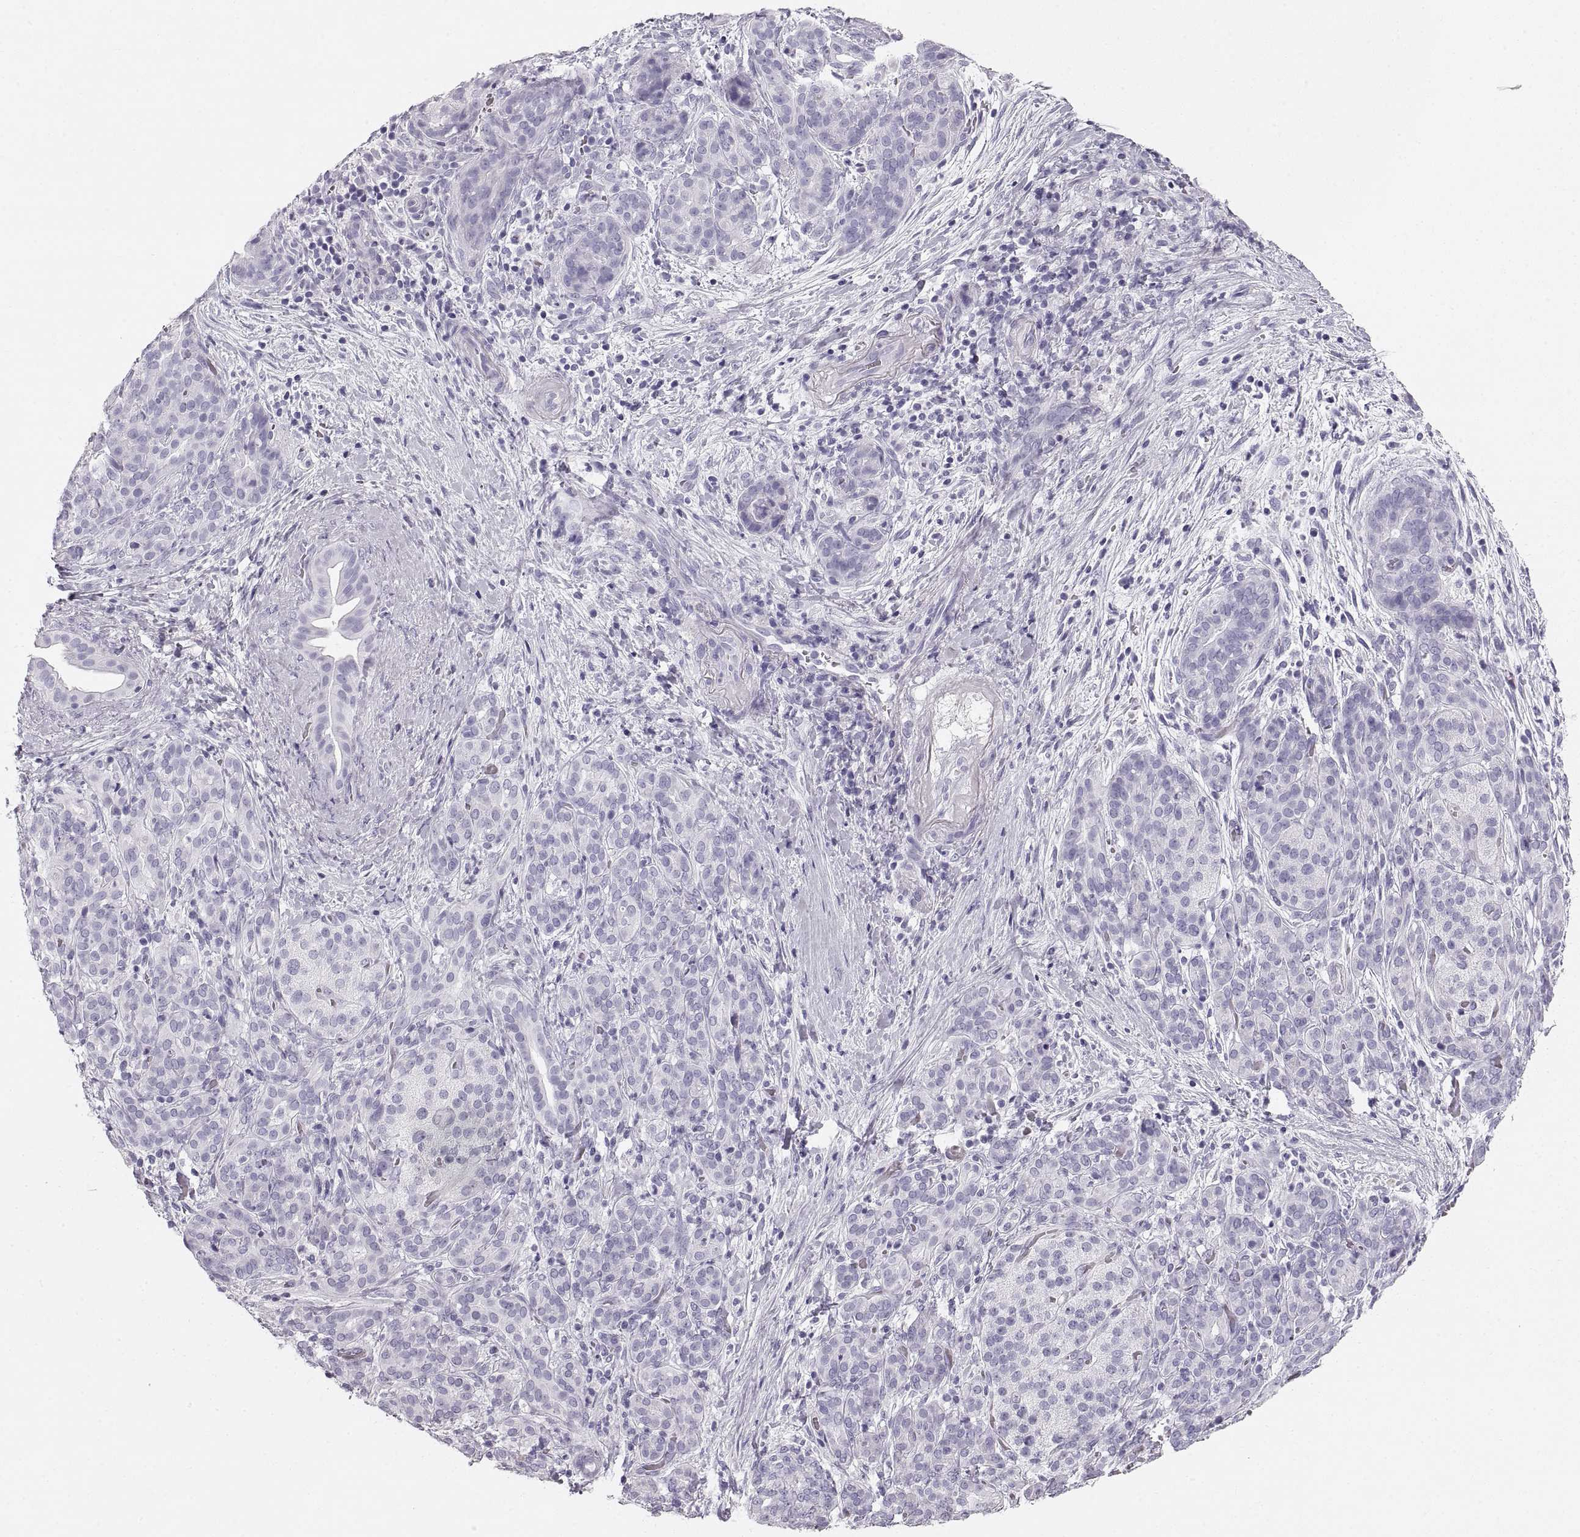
{"staining": {"intensity": "negative", "quantity": "none", "location": "none"}, "tissue": "pancreatic cancer", "cell_type": "Tumor cells", "image_type": "cancer", "snomed": [{"axis": "morphology", "description": "Adenocarcinoma, NOS"}, {"axis": "topography", "description": "Pancreas"}], "caption": "A high-resolution photomicrograph shows immunohistochemistry (IHC) staining of pancreatic cancer, which demonstrates no significant staining in tumor cells.", "gene": "CRYAA", "patient": {"sex": "male", "age": 44}}